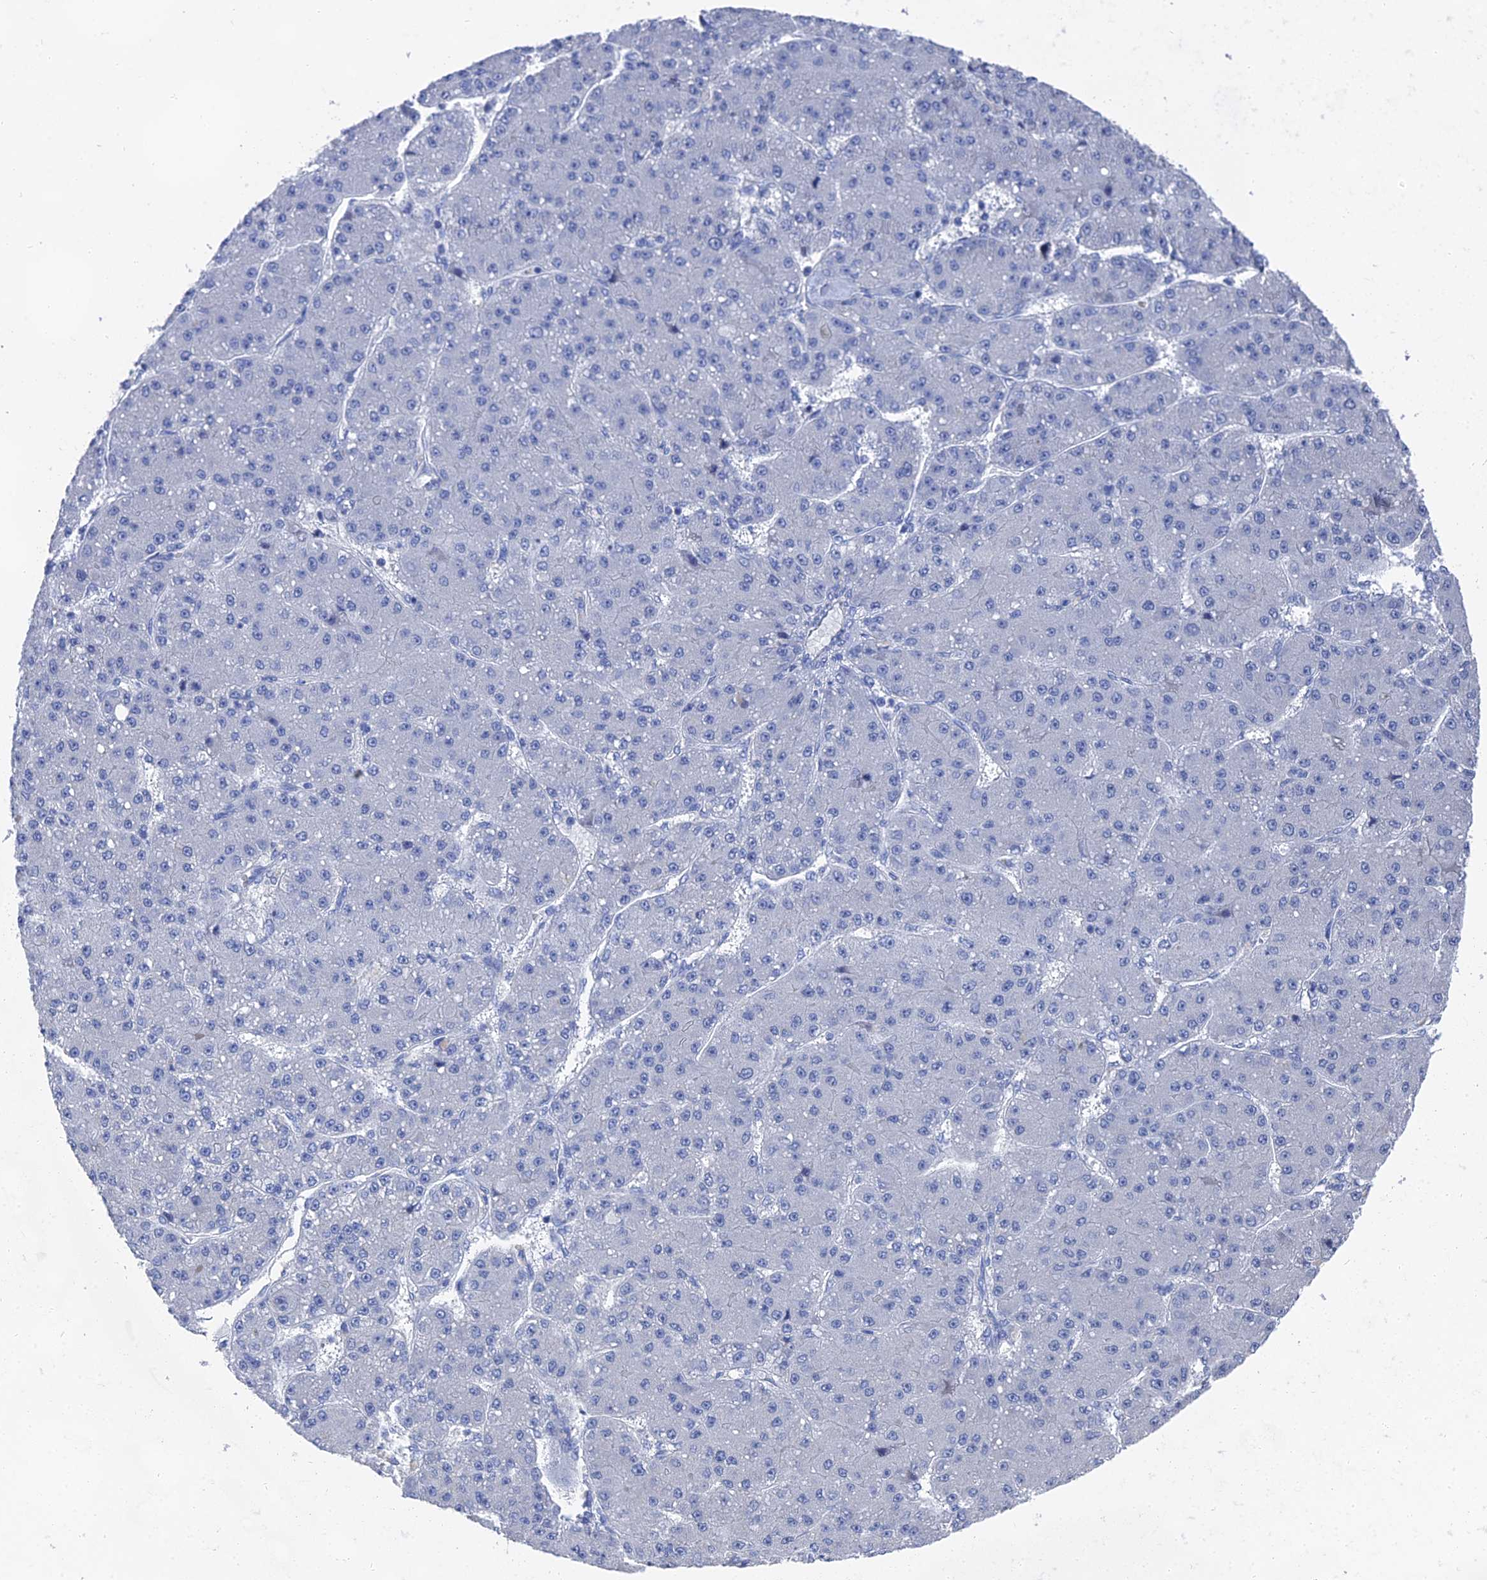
{"staining": {"intensity": "negative", "quantity": "none", "location": "none"}, "tissue": "liver cancer", "cell_type": "Tumor cells", "image_type": "cancer", "snomed": [{"axis": "morphology", "description": "Carcinoma, Hepatocellular, NOS"}, {"axis": "topography", "description": "Liver"}], "caption": "DAB (3,3'-diaminobenzidine) immunohistochemical staining of liver hepatocellular carcinoma displays no significant staining in tumor cells. (IHC, brightfield microscopy, high magnification).", "gene": "GFAP", "patient": {"sex": "male", "age": 67}}